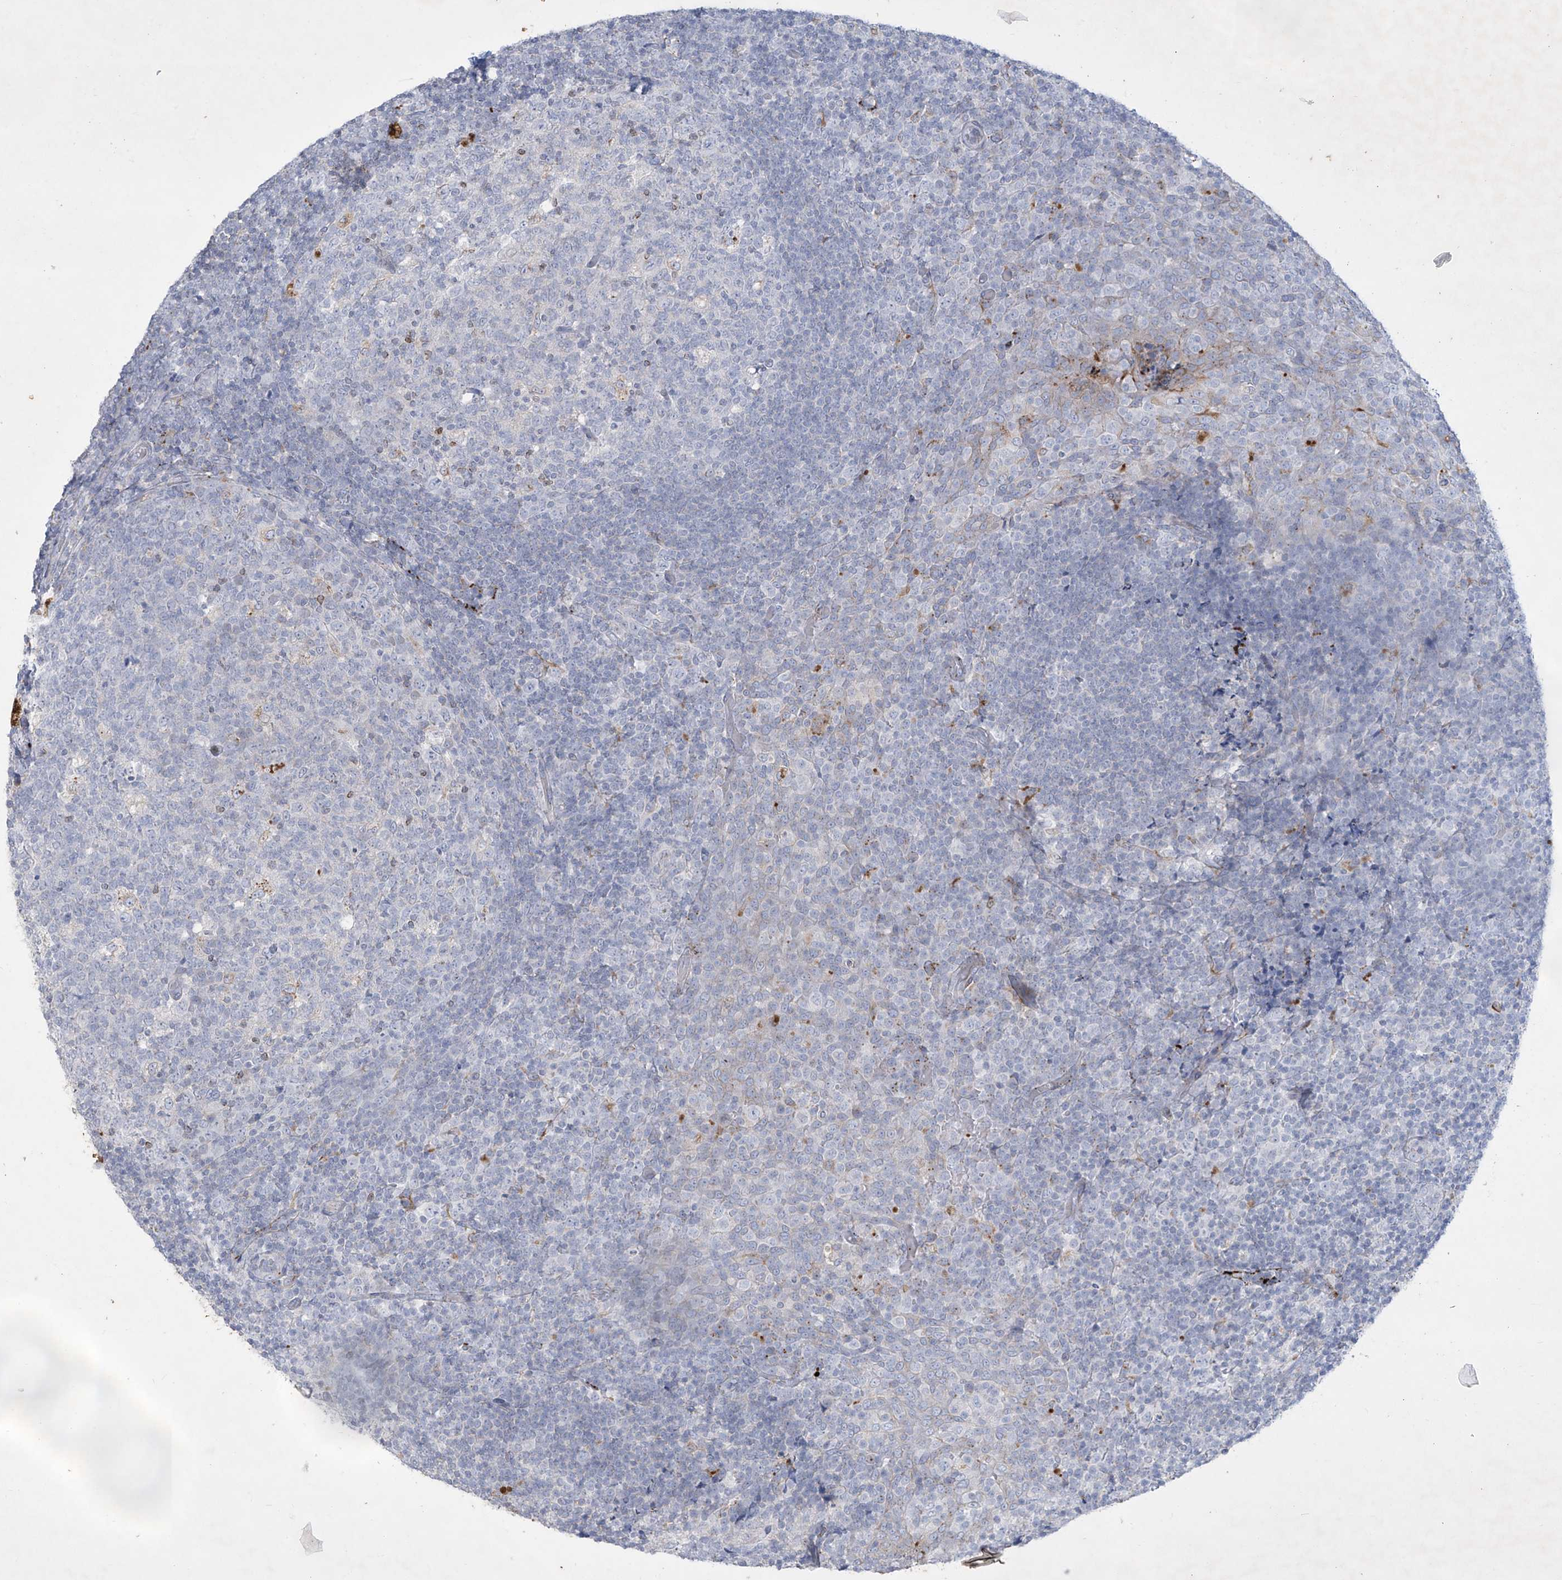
{"staining": {"intensity": "moderate", "quantity": "<25%", "location": "cytoplasmic/membranous"}, "tissue": "tonsil", "cell_type": "Germinal center cells", "image_type": "normal", "snomed": [{"axis": "morphology", "description": "Normal tissue, NOS"}, {"axis": "topography", "description": "Tonsil"}], "caption": "IHC staining of unremarkable tonsil, which demonstrates low levels of moderate cytoplasmic/membranous positivity in approximately <25% of germinal center cells indicating moderate cytoplasmic/membranous protein positivity. The staining was performed using DAB (3,3'-diaminobenzidine) (brown) for protein detection and nuclei were counterstained in hematoxylin (blue).", "gene": "GPR137C", "patient": {"sex": "female", "age": 19}}